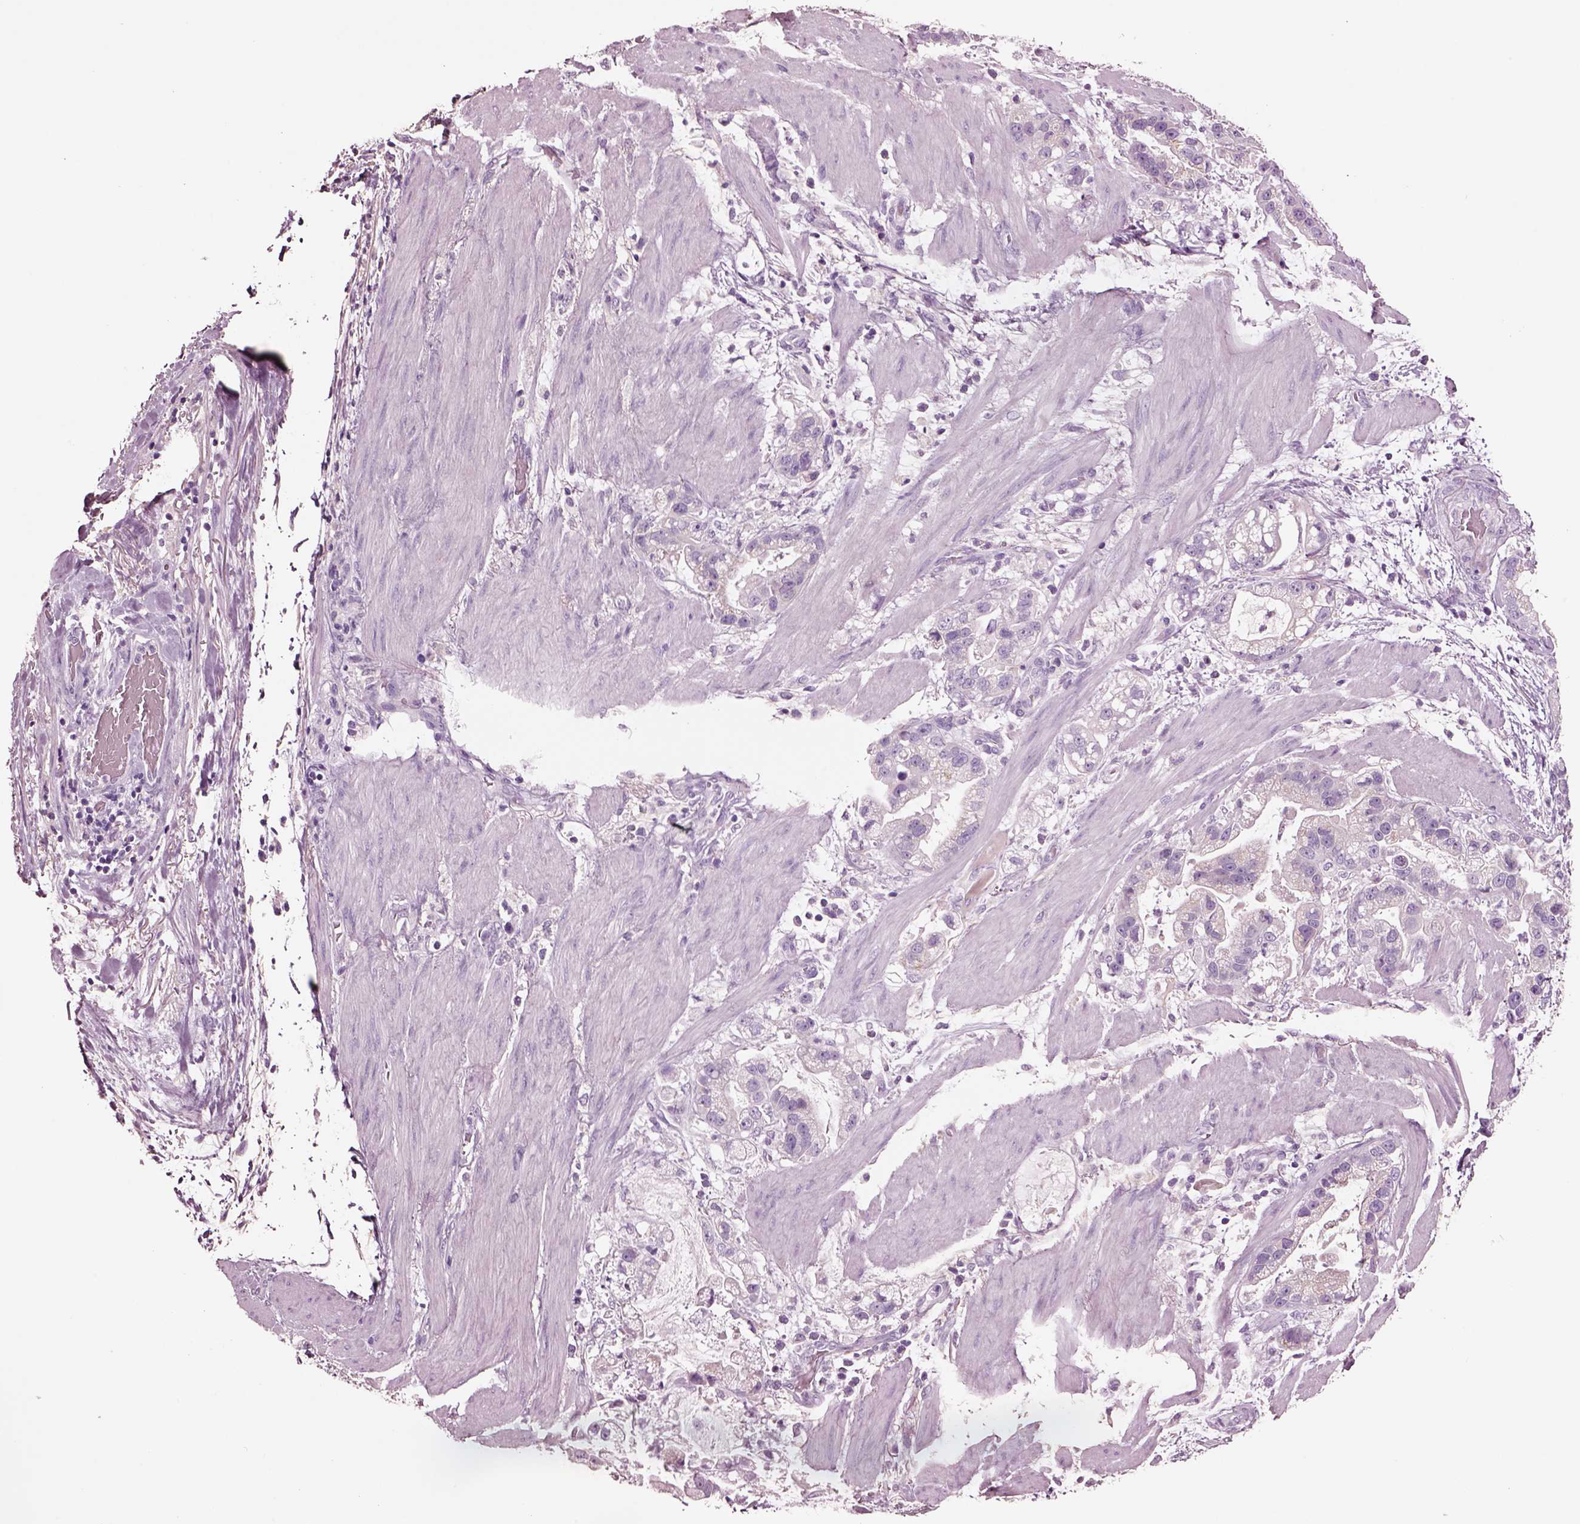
{"staining": {"intensity": "negative", "quantity": "none", "location": "none"}, "tissue": "stomach cancer", "cell_type": "Tumor cells", "image_type": "cancer", "snomed": [{"axis": "morphology", "description": "Adenocarcinoma, NOS"}, {"axis": "topography", "description": "Stomach"}], "caption": "Immunohistochemistry (IHC) of stomach cancer shows no staining in tumor cells.", "gene": "NMRK2", "patient": {"sex": "male", "age": 59}}